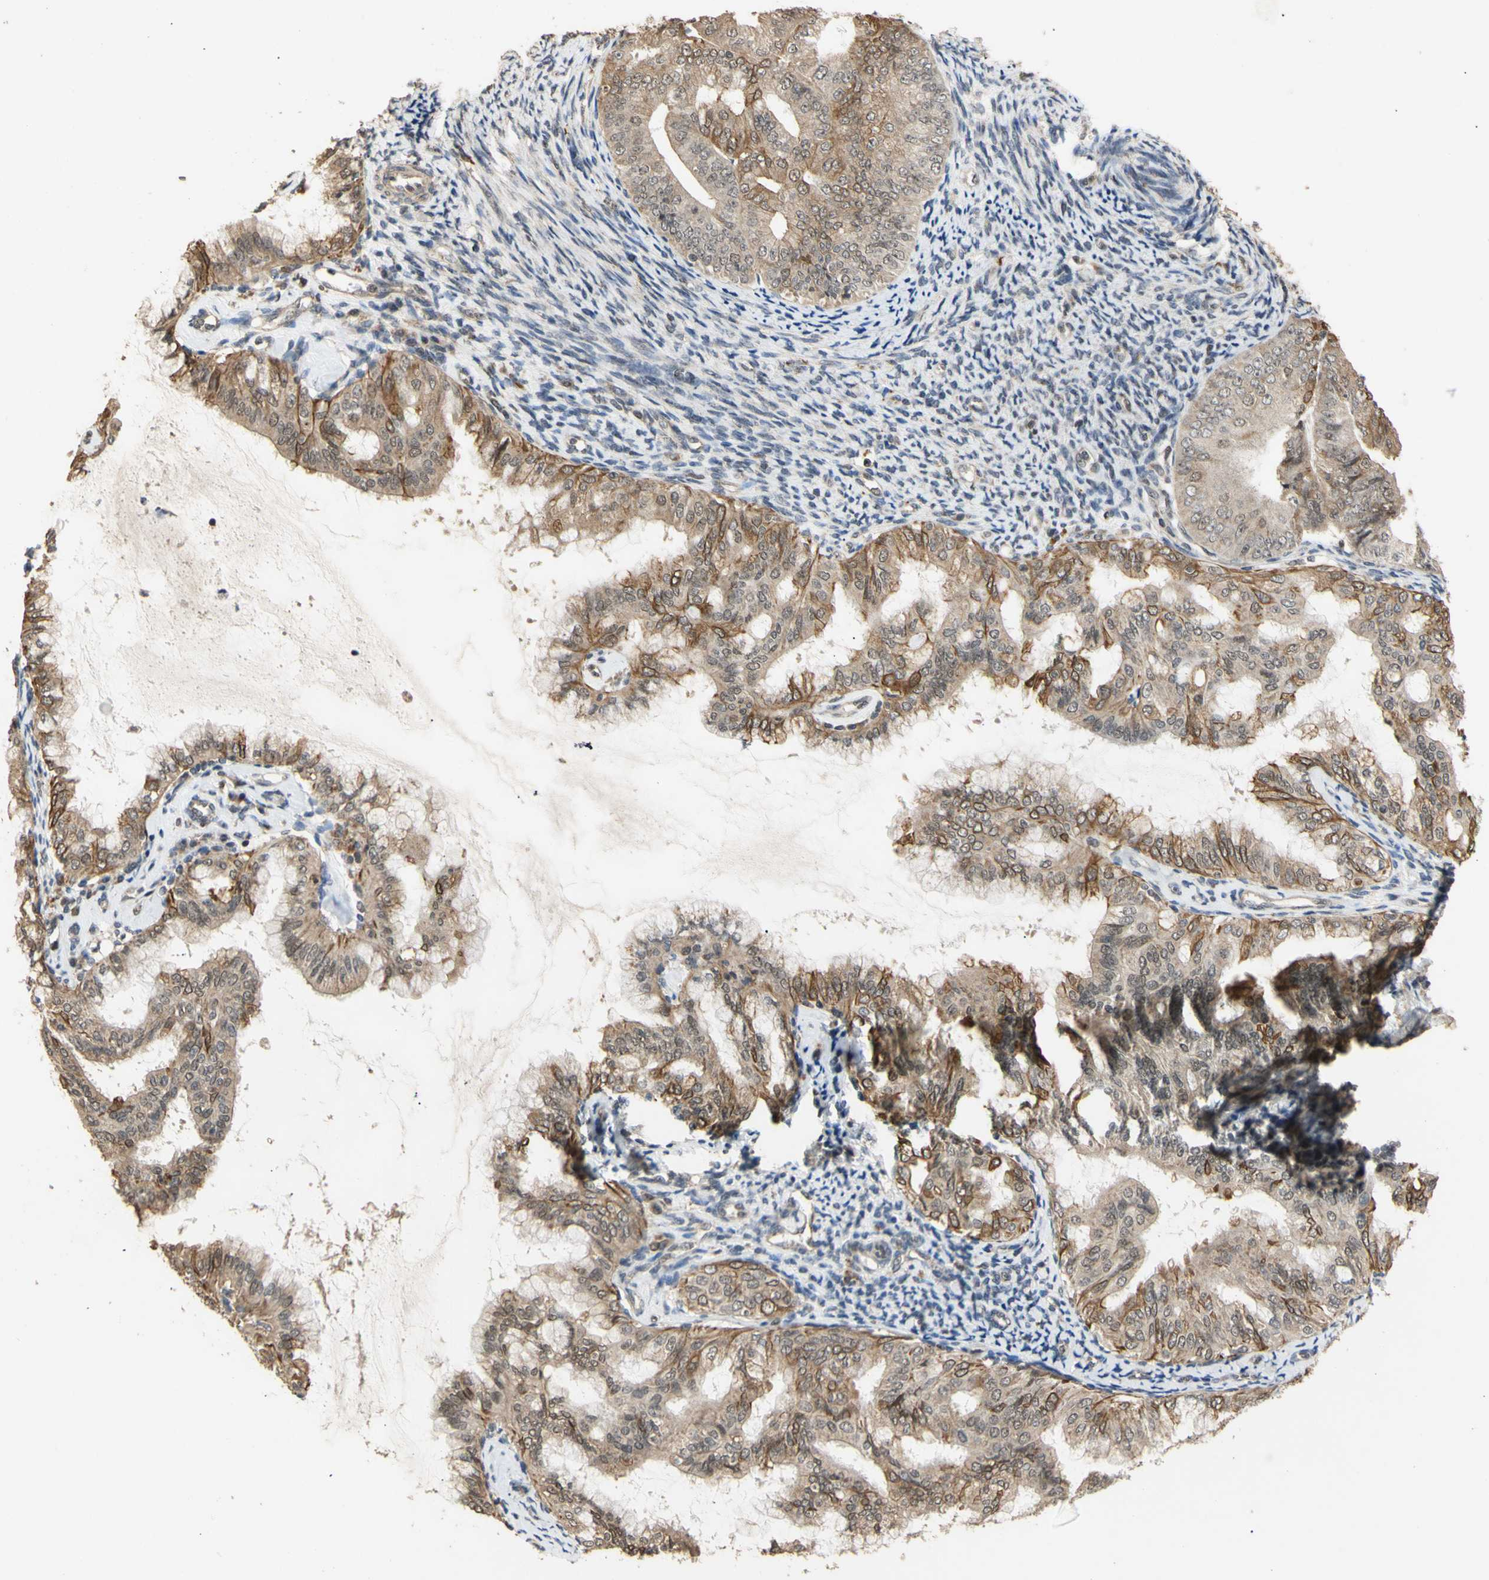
{"staining": {"intensity": "moderate", "quantity": "25%-75%", "location": "cytoplasmic/membranous"}, "tissue": "endometrial cancer", "cell_type": "Tumor cells", "image_type": "cancer", "snomed": [{"axis": "morphology", "description": "Adenocarcinoma, NOS"}, {"axis": "topography", "description": "Endometrium"}], "caption": "Immunohistochemical staining of endometrial cancer displays medium levels of moderate cytoplasmic/membranous positivity in about 25%-75% of tumor cells. The staining was performed using DAB (3,3'-diaminobenzidine) to visualize the protein expression in brown, while the nuclei were stained in blue with hematoxylin (Magnification: 20x).", "gene": "GTF2E2", "patient": {"sex": "female", "age": 63}}